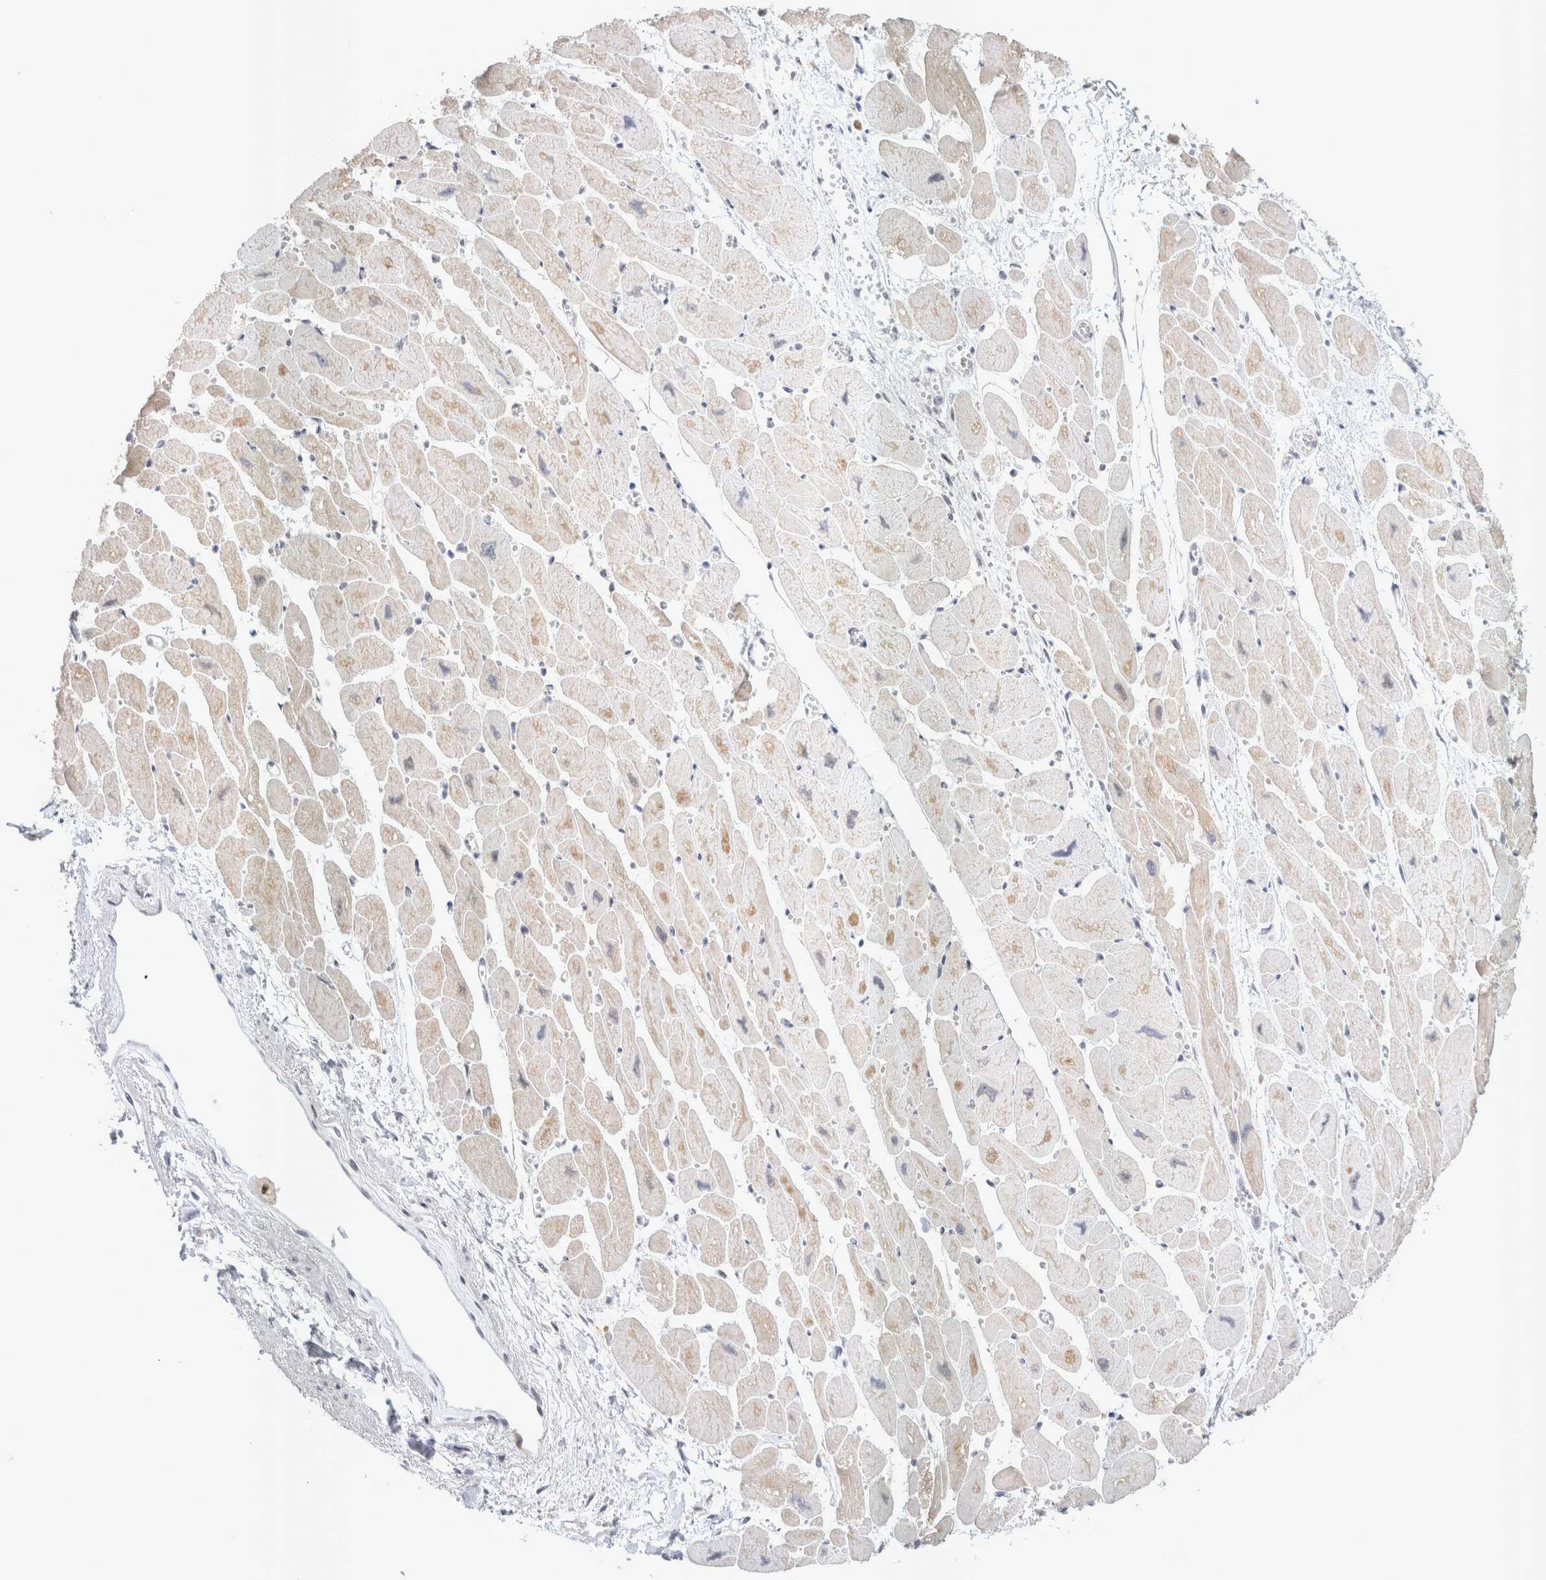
{"staining": {"intensity": "weak", "quantity": "25%-75%", "location": "cytoplasmic/membranous"}, "tissue": "heart muscle", "cell_type": "Cardiomyocytes", "image_type": "normal", "snomed": [{"axis": "morphology", "description": "Normal tissue, NOS"}, {"axis": "topography", "description": "Heart"}], "caption": "The photomicrograph demonstrates immunohistochemical staining of benign heart muscle. There is weak cytoplasmic/membranous staining is present in about 25%-75% of cardiomyocytes.", "gene": "TRMT12", "patient": {"sex": "female", "age": 54}}